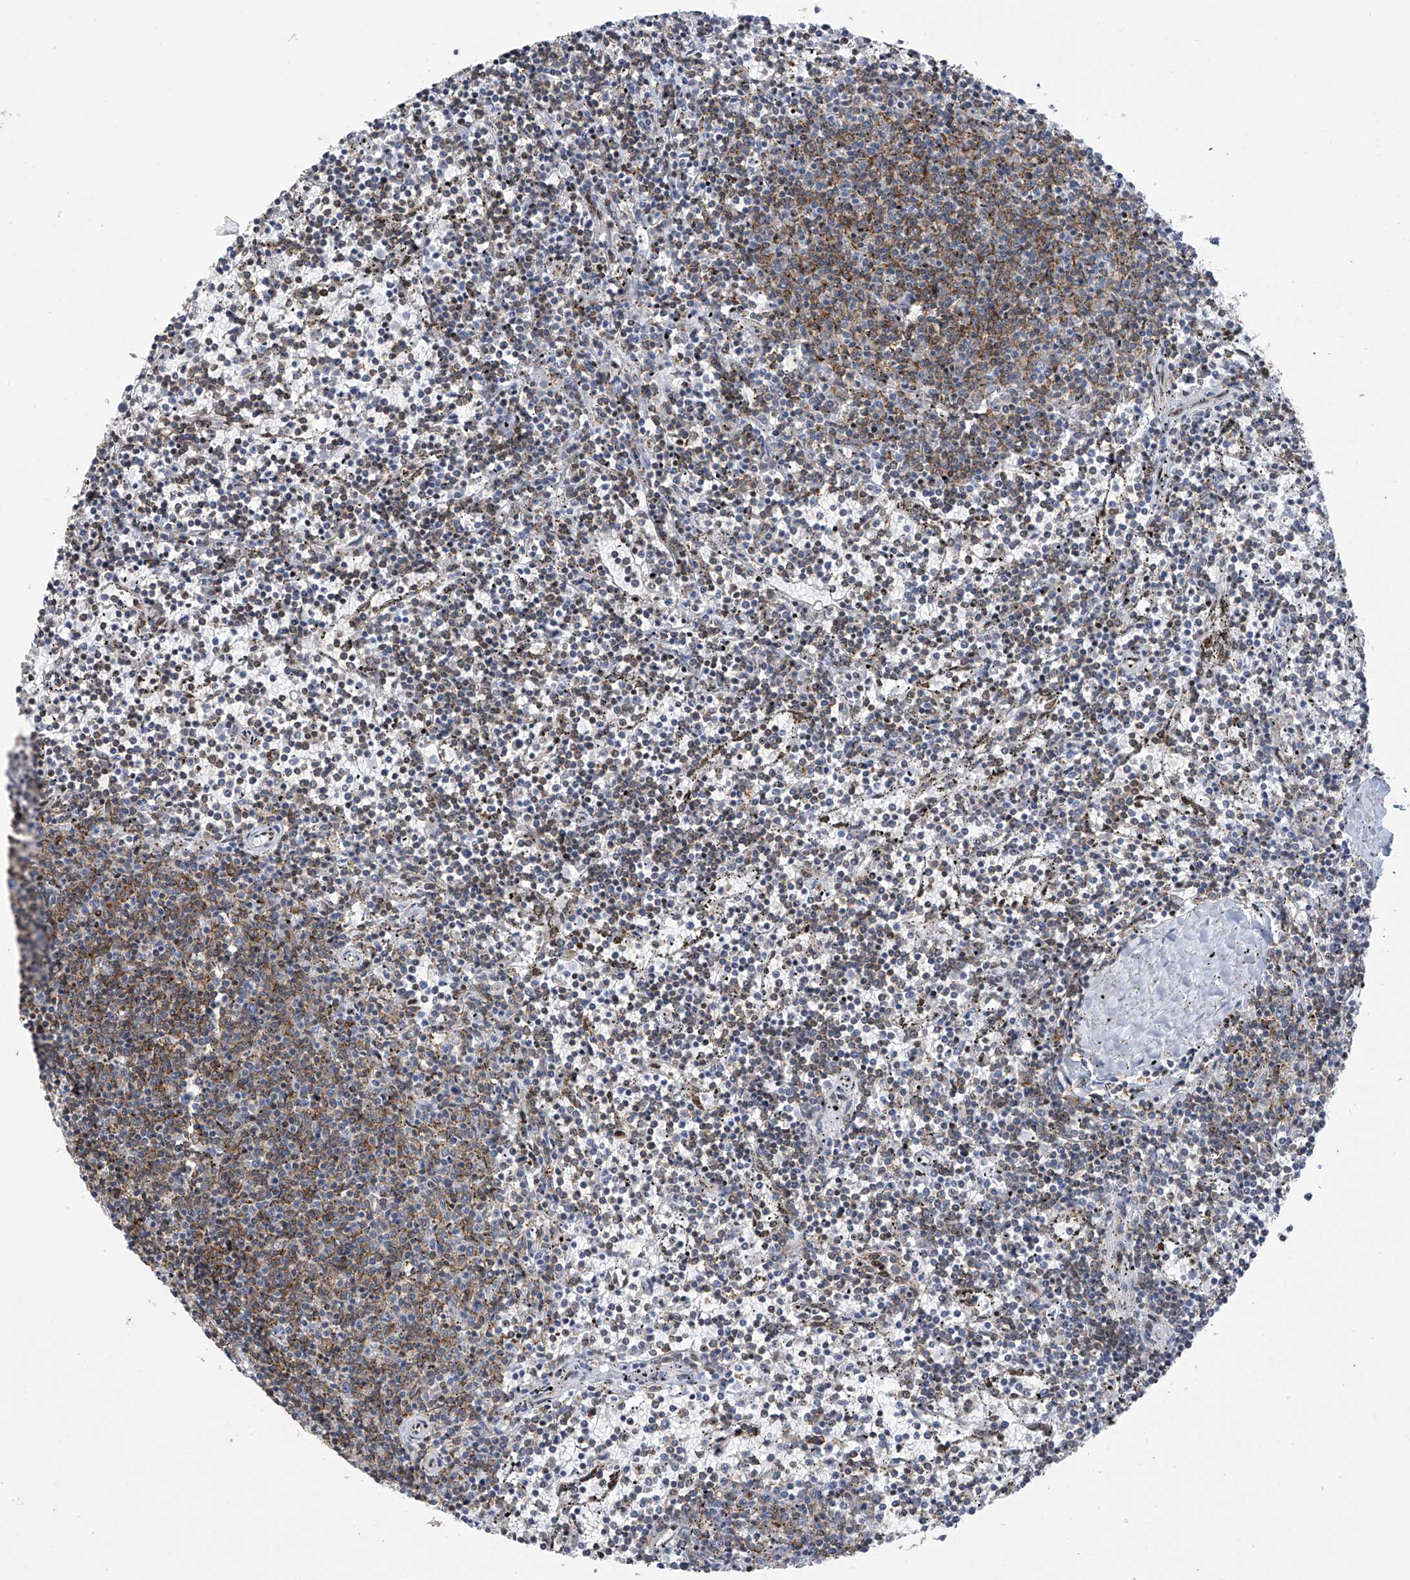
{"staining": {"intensity": "weak", "quantity": "<25%", "location": "cytoplasmic/membranous"}, "tissue": "lymphoma", "cell_type": "Tumor cells", "image_type": "cancer", "snomed": [{"axis": "morphology", "description": "Malignant lymphoma, non-Hodgkin's type, Low grade"}, {"axis": "topography", "description": "Spleen"}], "caption": "An IHC photomicrograph of lymphoma is shown. There is no staining in tumor cells of lymphoma.", "gene": "APLF", "patient": {"sex": "female", "age": 50}}